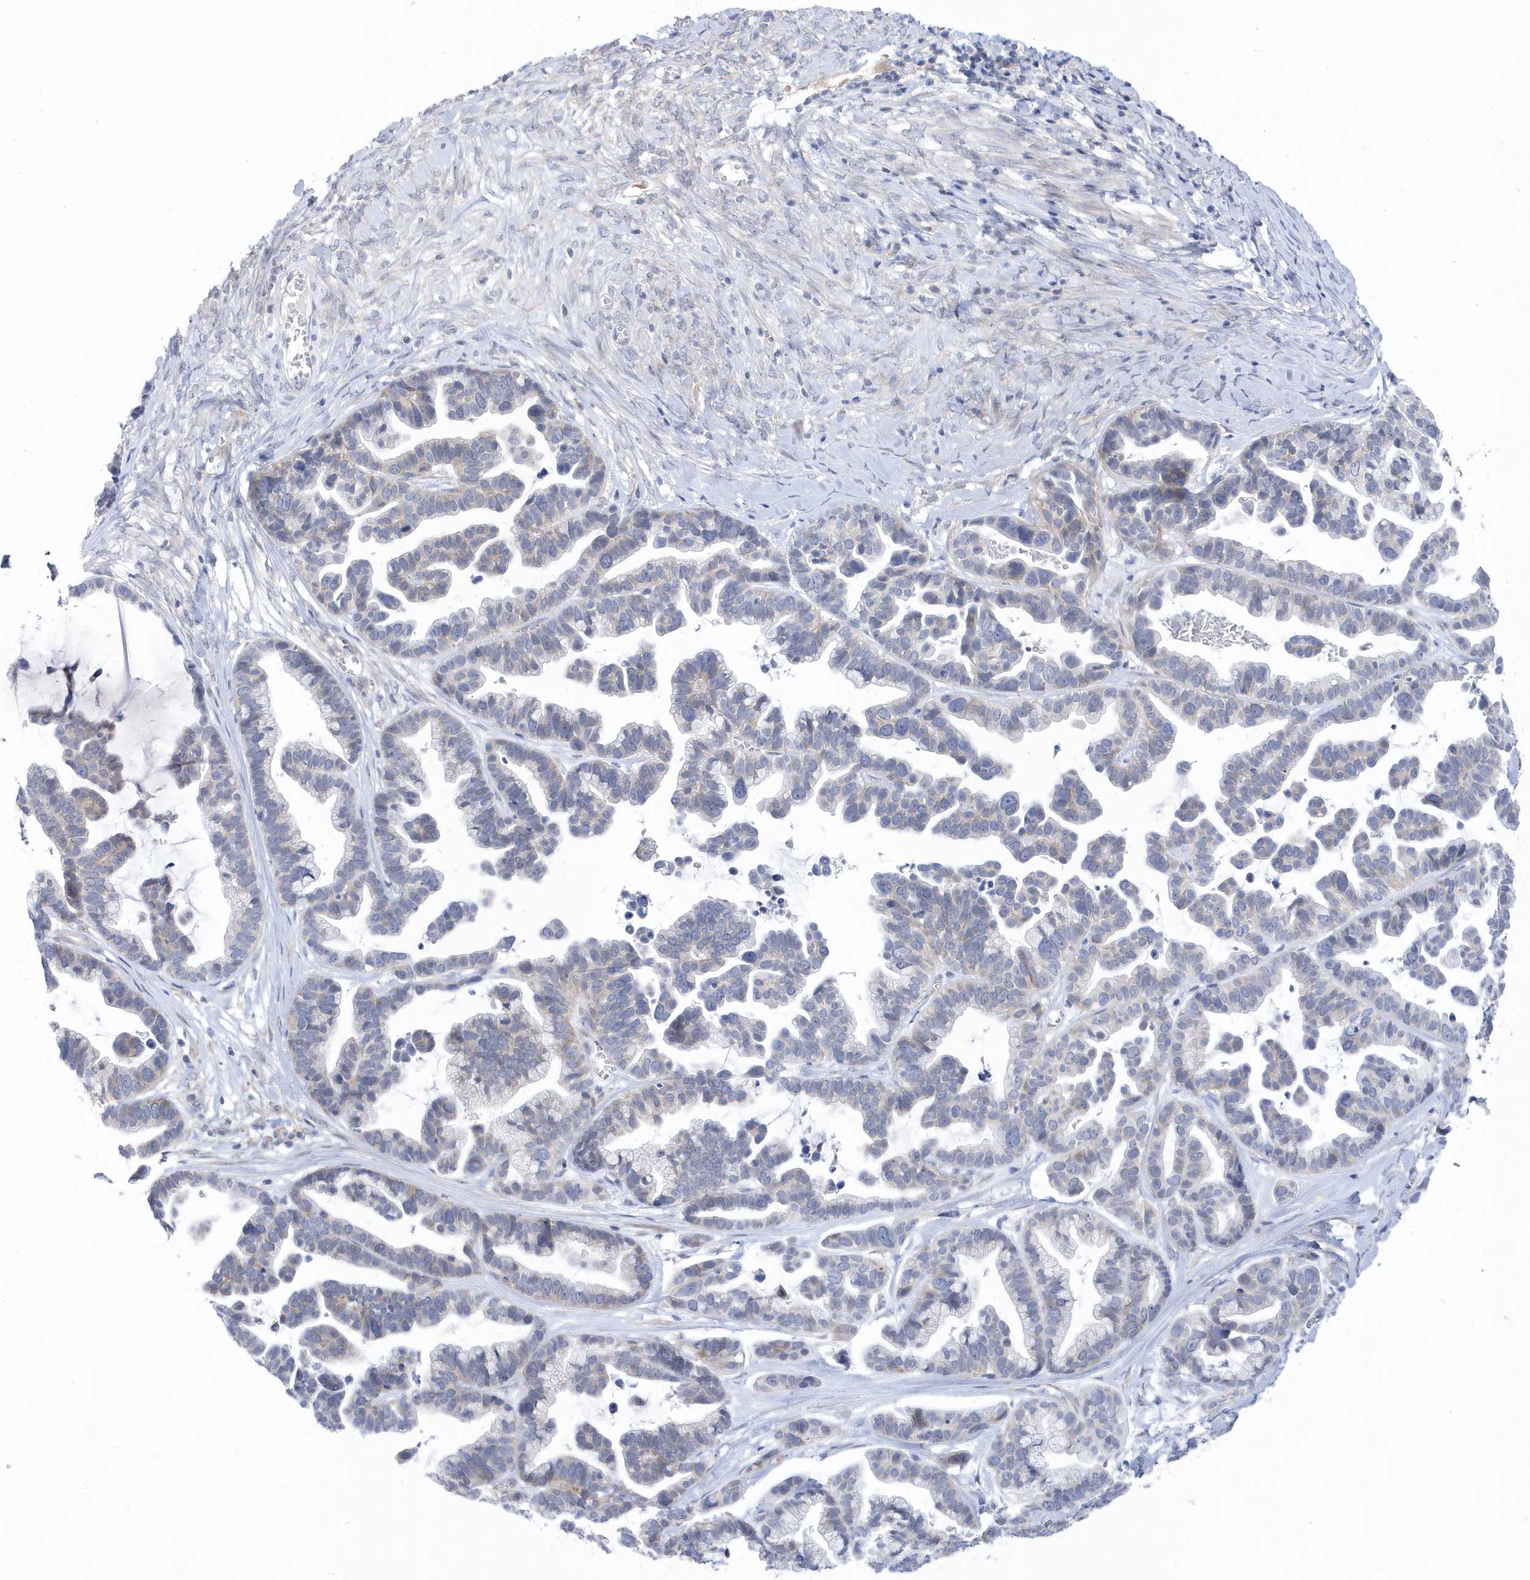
{"staining": {"intensity": "moderate", "quantity": "<25%", "location": "cytoplasmic/membranous"}, "tissue": "ovarian cancer", "cell_type": "Tumor cells", "image_type": "cancer", "snomed": [{"axis": "morphology", "description": "Cystadenocarcinoma, serous, NOS"}, {"axis": "topography", "description": "Ovary"}], "caption": "Protein expression analysis of human ovarian serous cystadenocarcinoma reveals moderate cytoplasmic/membranous staining in approximately <25% of tumor cells.", "gene": "ANAPC1", "patient": {"sex": "female", "age": 56}}